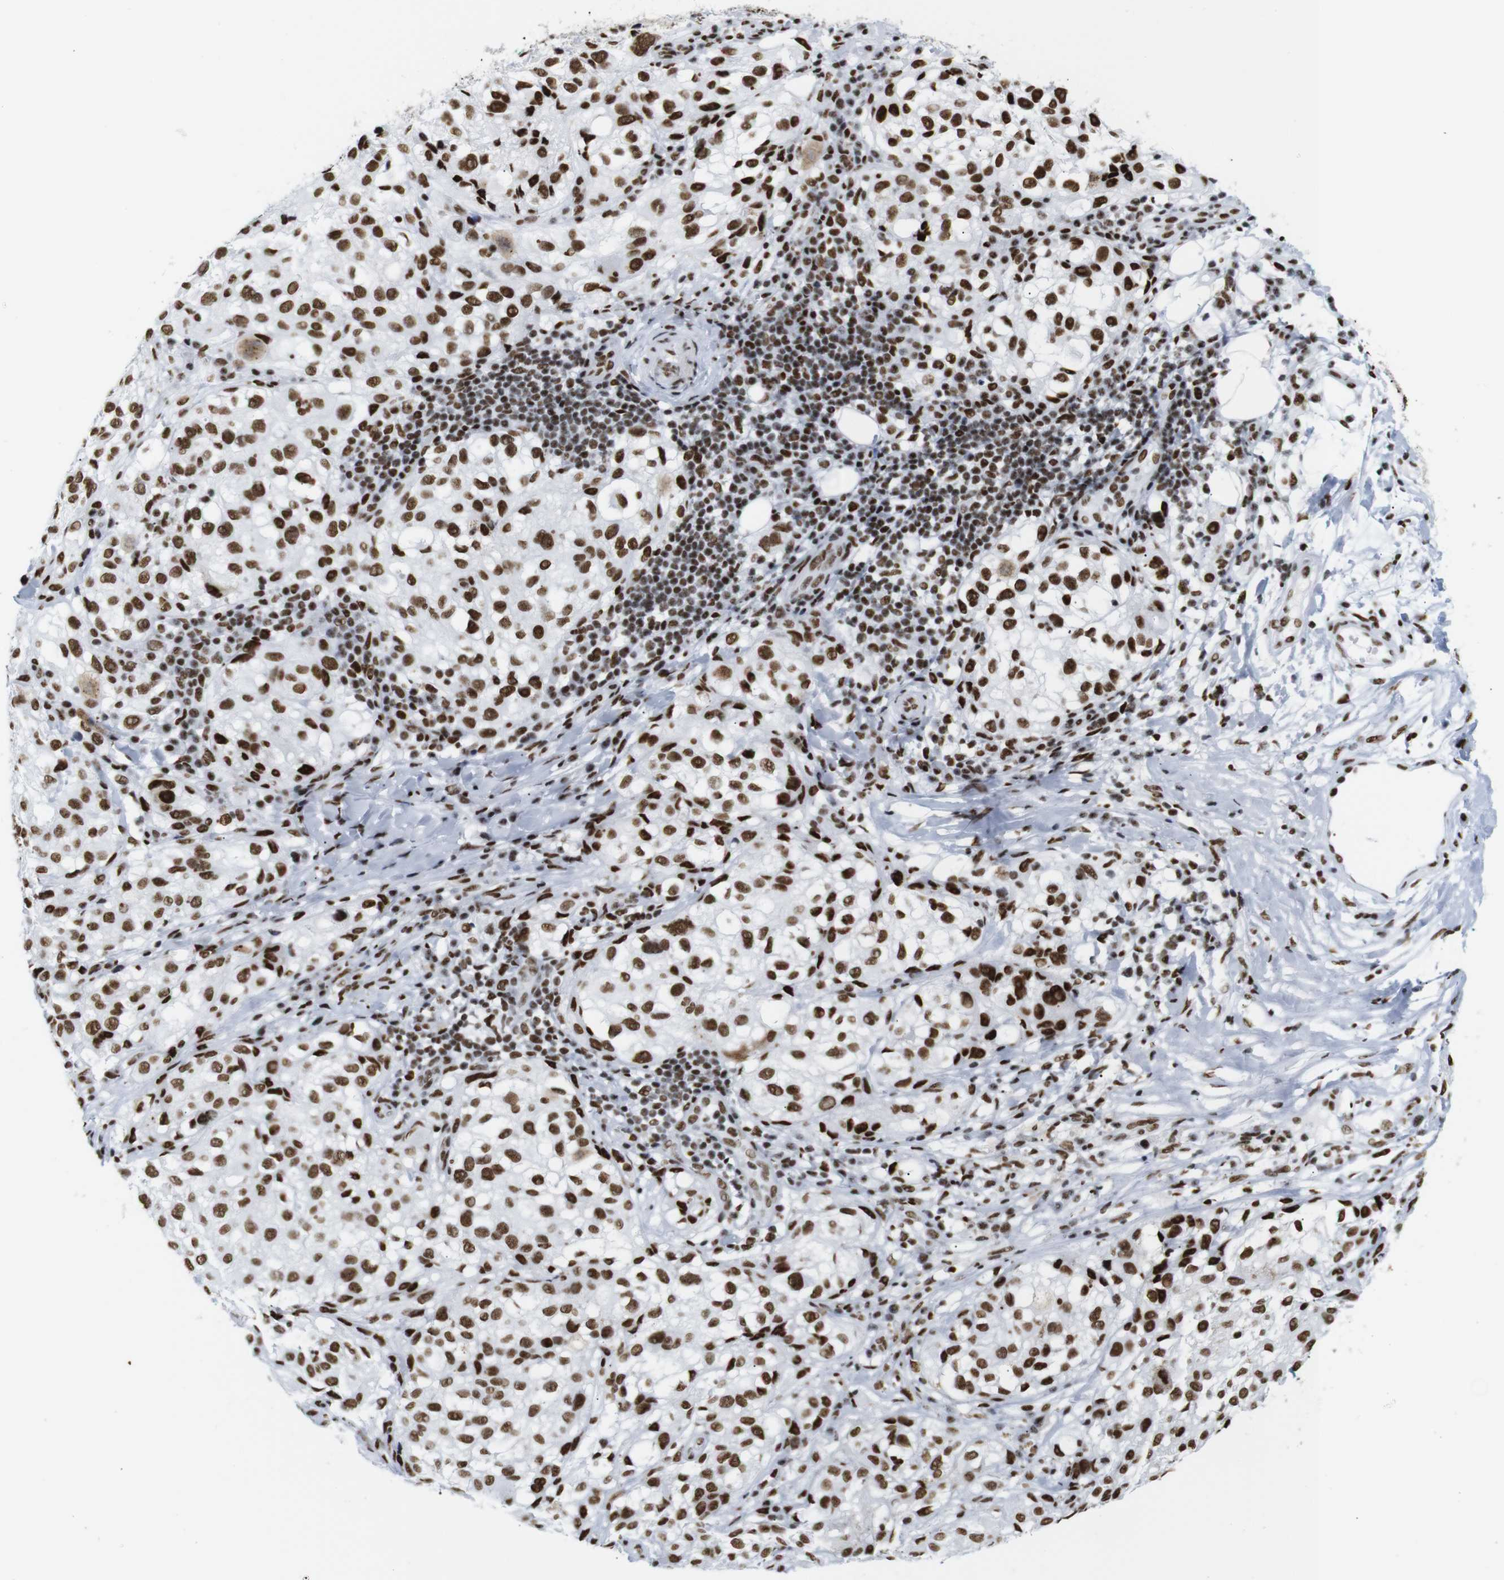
{"staining": {"intensity": "strong", "quantity": ">75%", "location": "nuclear"}, "tissue": "melanoma", "cell_type": "Tumor cells", "image_type": "cancer", "snomed": [{"axis": "morphology", "description": "Necrosis, NOS"}, {"axis": "morphology", "description": "Malignant melanoma, NOS"}, {"axis": "topography", "description": "Skin"}], "caption": "A photomicrograph showing strong nuclear staining in approximately >75% of tumor cells in melanoma, as visualized by brown immunohistochemical staining.", "gene": "TRA2B", "patient": {"sex": "female", "age": 87}}